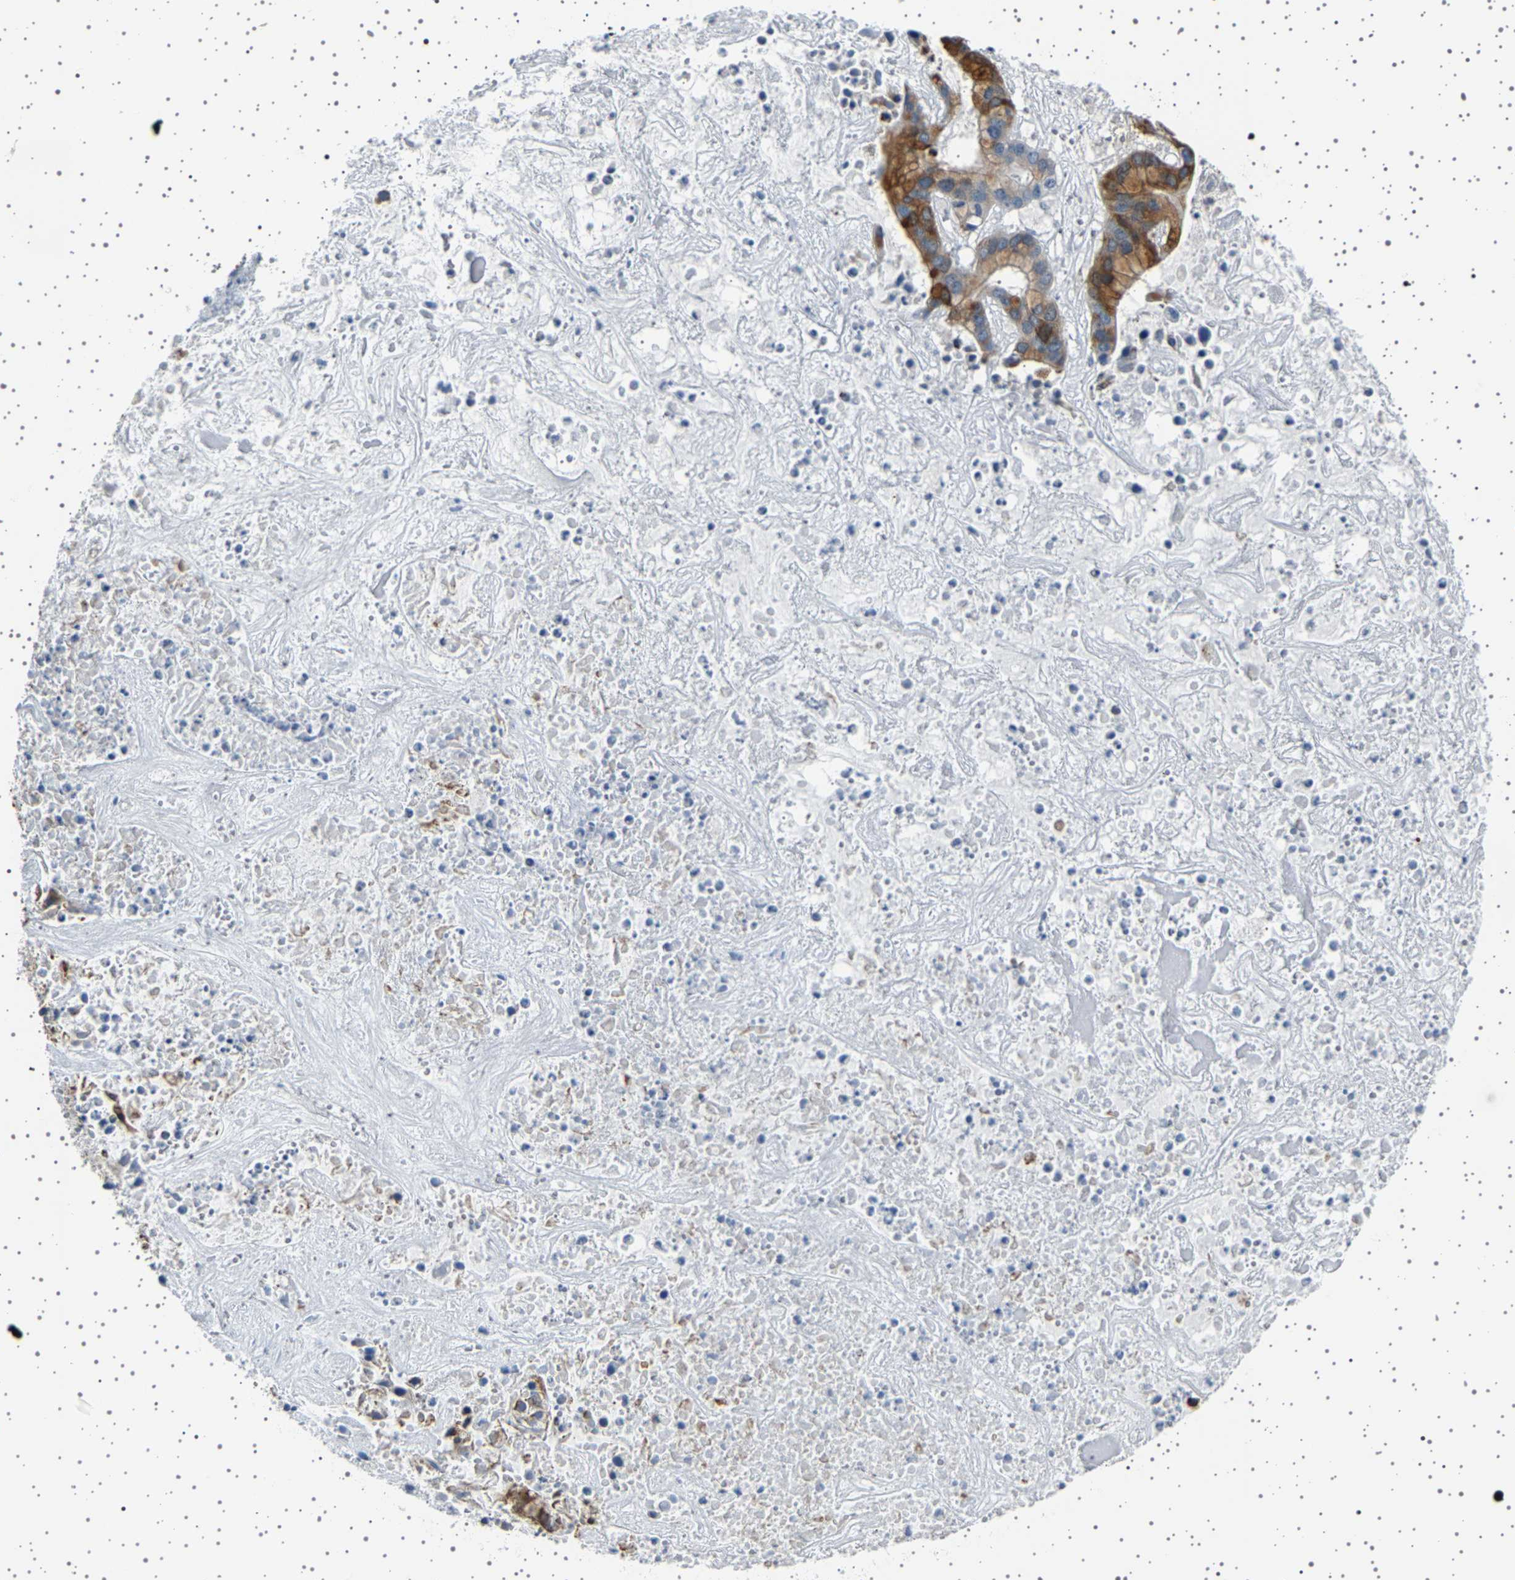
{"staining": {"intensity": "strong", "quantity": "25%-75%", "location": "cytoplasmic/membranous"}, "tissue": "liver cancer", "cell_type": "Tumor cells", "image_type": "cancer", "snomed": [{"axis": "morphology", "description": "Cholangiocarcinoma"}, {"axis": "topography", "description": "Liver"}], "caption": "High-power microscopy captured an immunohistochemistry (IHC) image of liver cancer, revealing strong cytoplasmic/membranous staining in about 25%-75% of tumor cells.", "gene": "TFF3", "patient": {"sex": "female", "age": 65}}